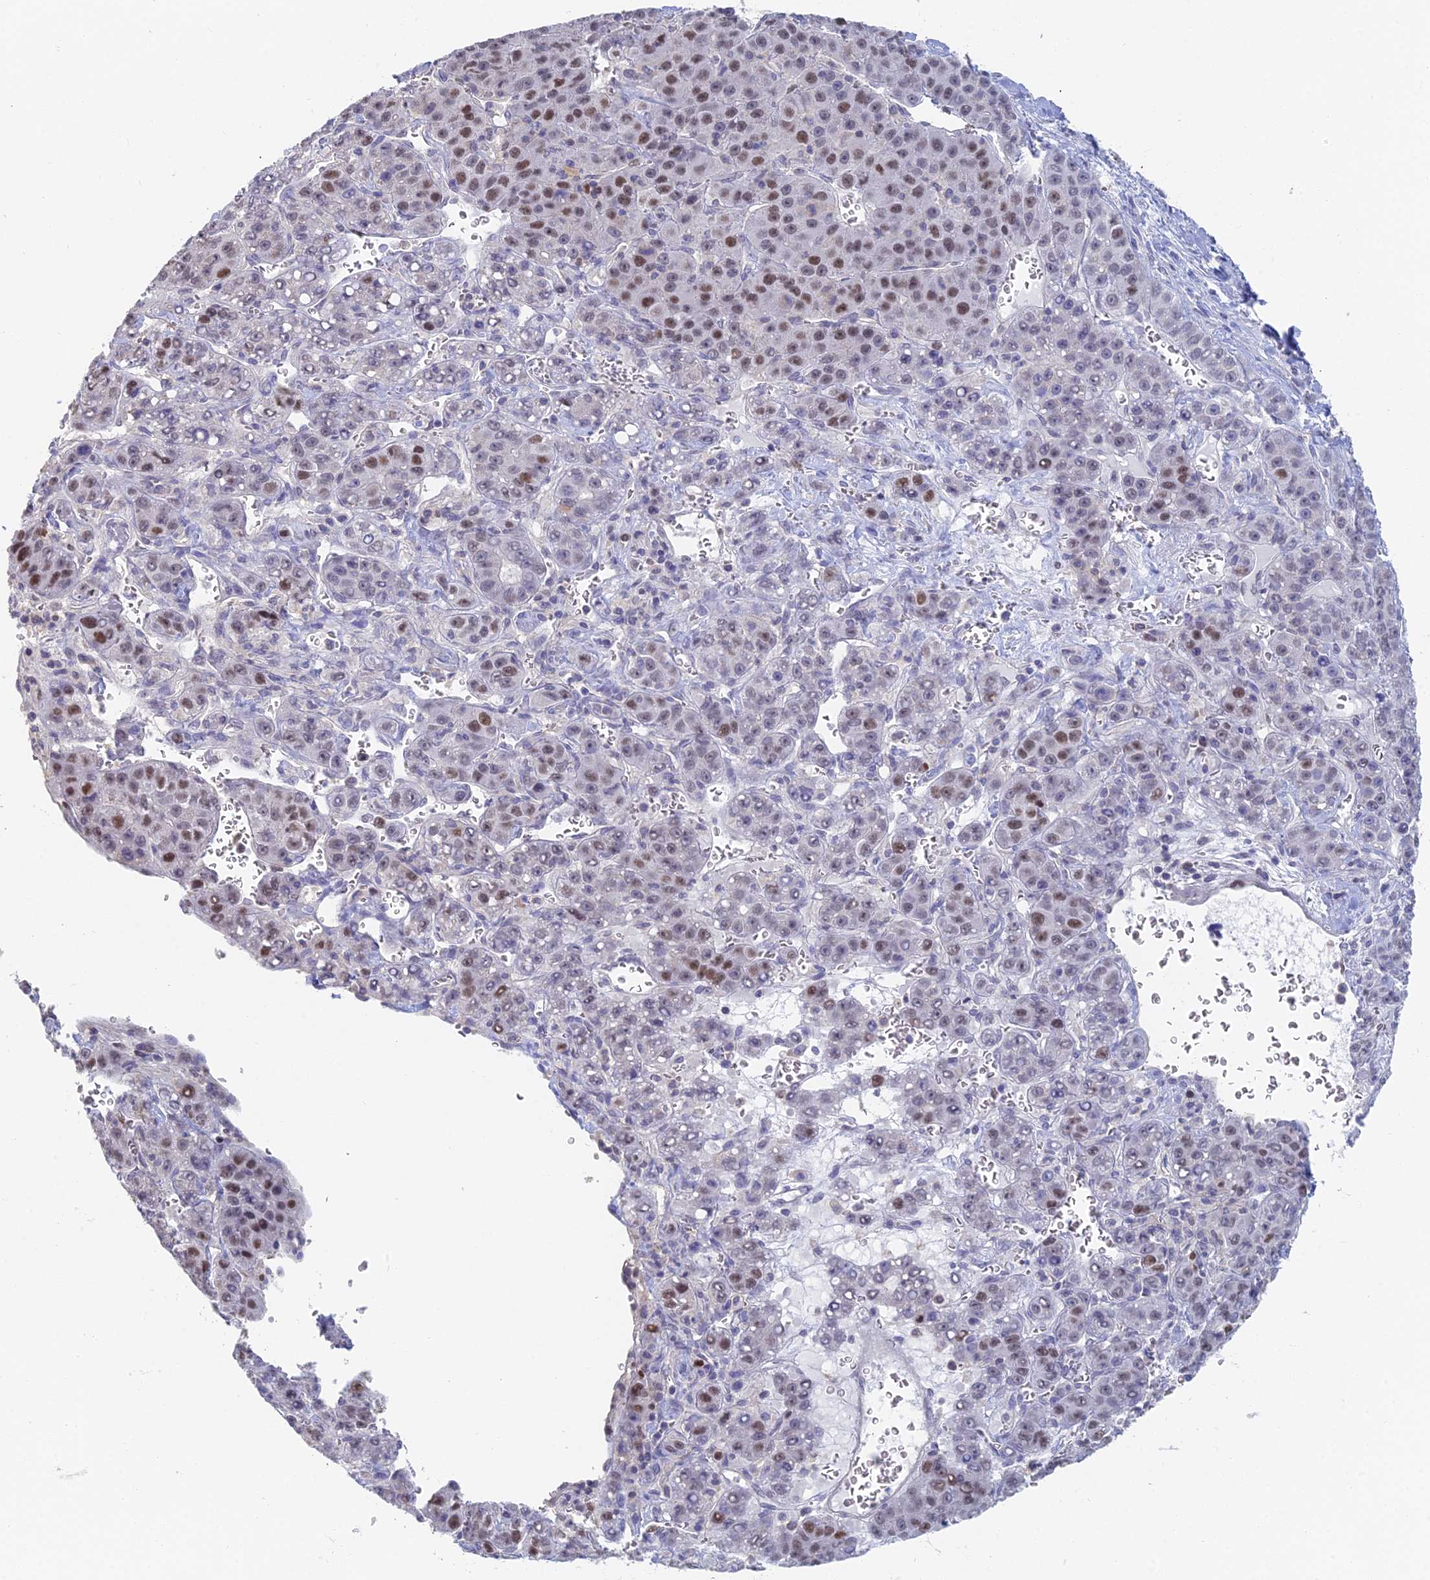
{"staining": {"intensity": "strong", "quantity": "25%-75%", "location": "nuclear"}, "tissue": "liver cancer", "cell_type": "Tumor cells", "image_type": "cancer", "snomed": [{"axis": "morphology", "description": "Carcinoma, Hepatocellular, NOS"}, {"axis": "topography", "description": "Liver"}], "caption": "IHC of hepatocellular carcinoma (liver) reveals high levels of strong nuclear positivity in about 25%-75% of tumor cells. Nuclei are stained in blue.", "gene": "MCM2", "patient": {"sex": "female", "age": 53}}